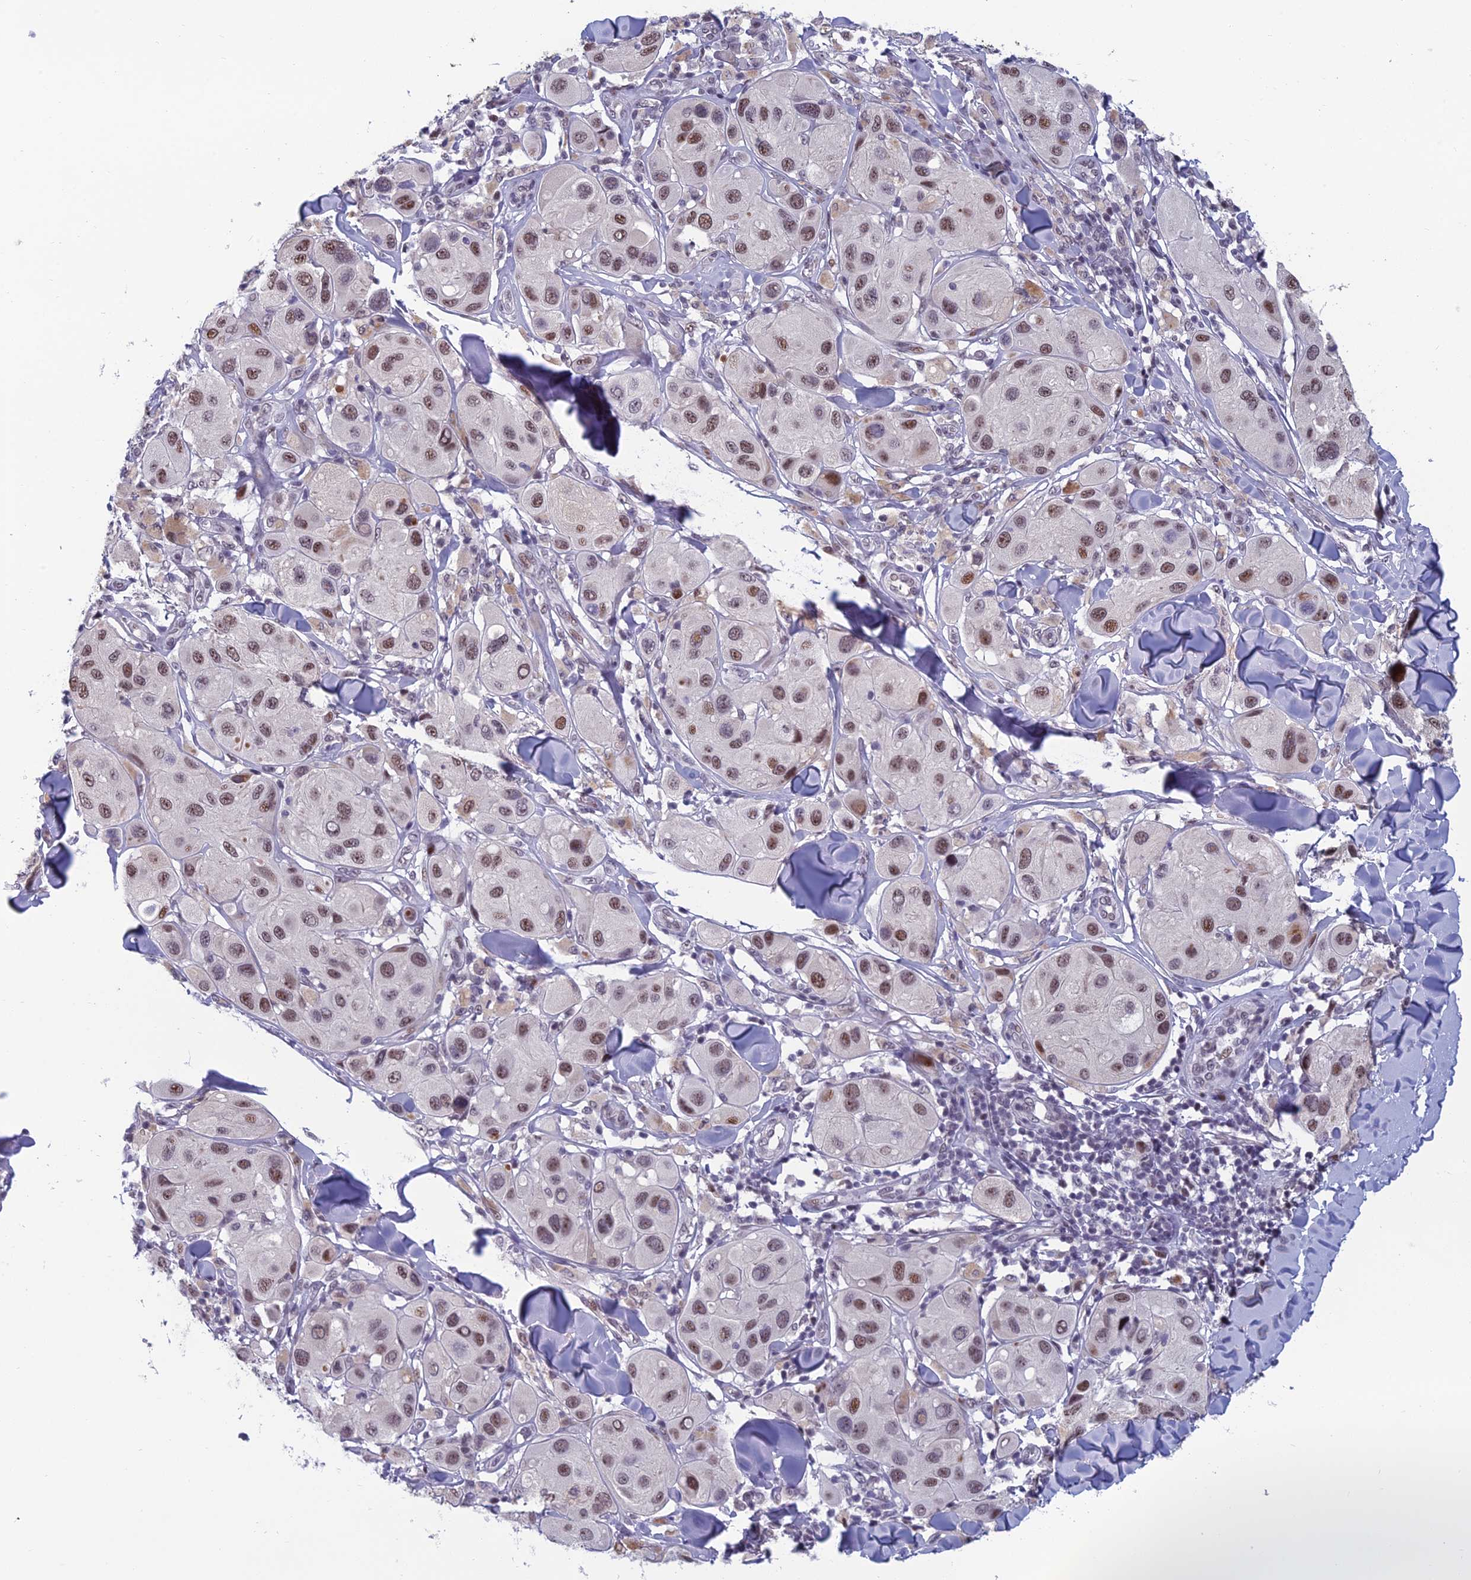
{"staining": {"intensity": "moderate", "quantity": ">75%", "location": "nuclear"}, "tissue": "melanoma", "cell_type": "Tumor cells", "image_type": "cancer", "snomed": [{"axis": "morphology", "description": "Malignant melanoma, Metastatic site"}, {"axis": "topography", "description": "Skin"}], "caption": "Melanoma stained with a brown dye shows moderate nuclear positive staining in about >75% of tumor cells.", "gene": "RGS17", "patient": {"sex": "male", "age": 41}}